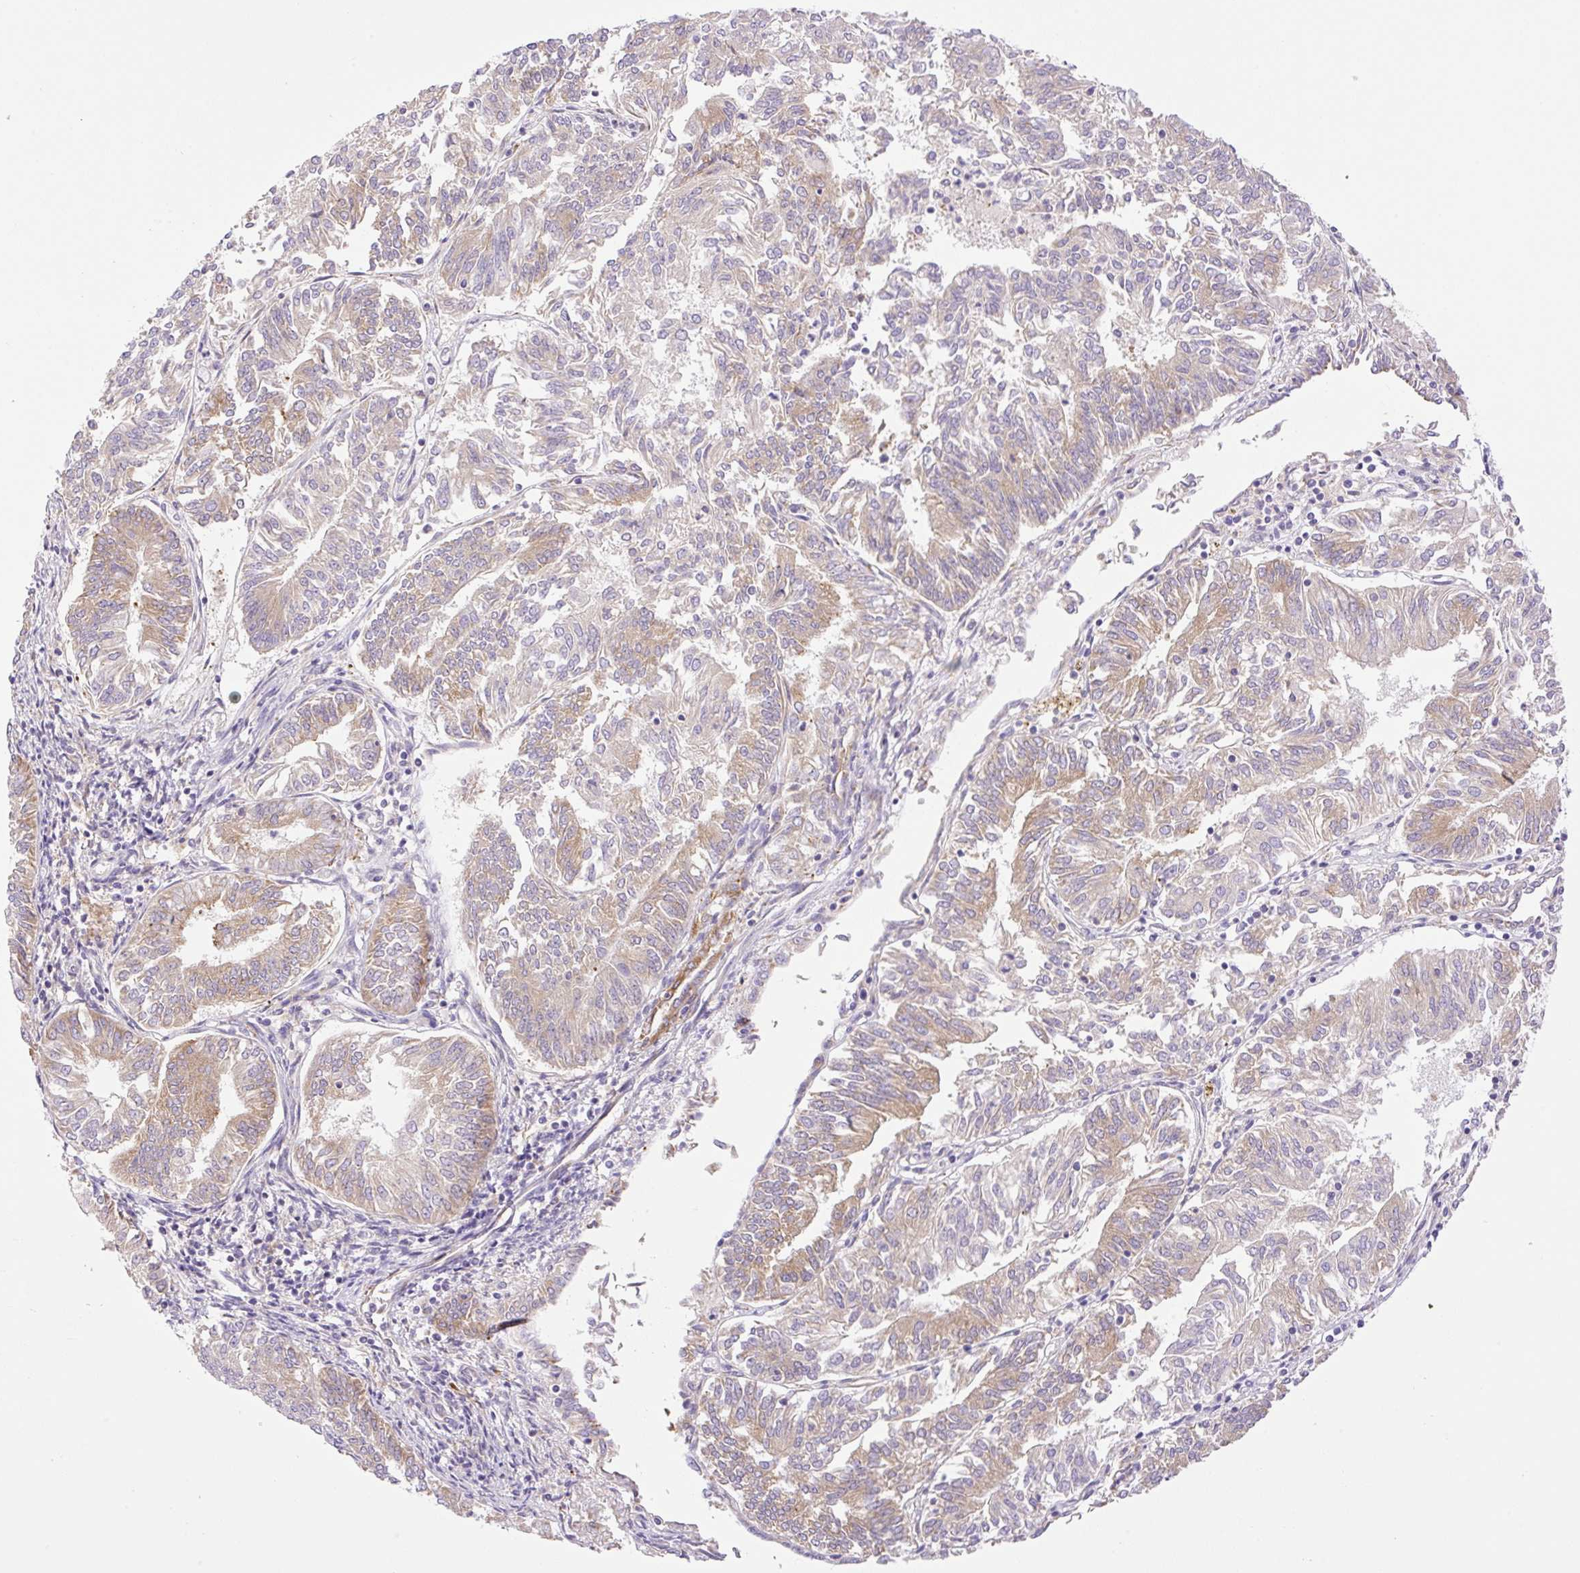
{"staining": {"intensity": "moderate", "quantity": "<25%", "location": "cytoplasmic/membranous"}, "tissue": "endometrial cancer", "cell_type": "Tumor cells", "image_type": "cancer", "snomed": [{"axis": "morphology", "description": "Adenocarcinoma, NOS"}, {"axis": "topography", "description": "Endometrium"}], "caption": "Immunohistochemical staining of adenocarcinoma (endometrial) displays low levels of moderate cytoplasmic/membranous expression in approximately <25% of tumor cells.", "gene": "POFUT1", "patient": {"sex": "female", "age": 58}}